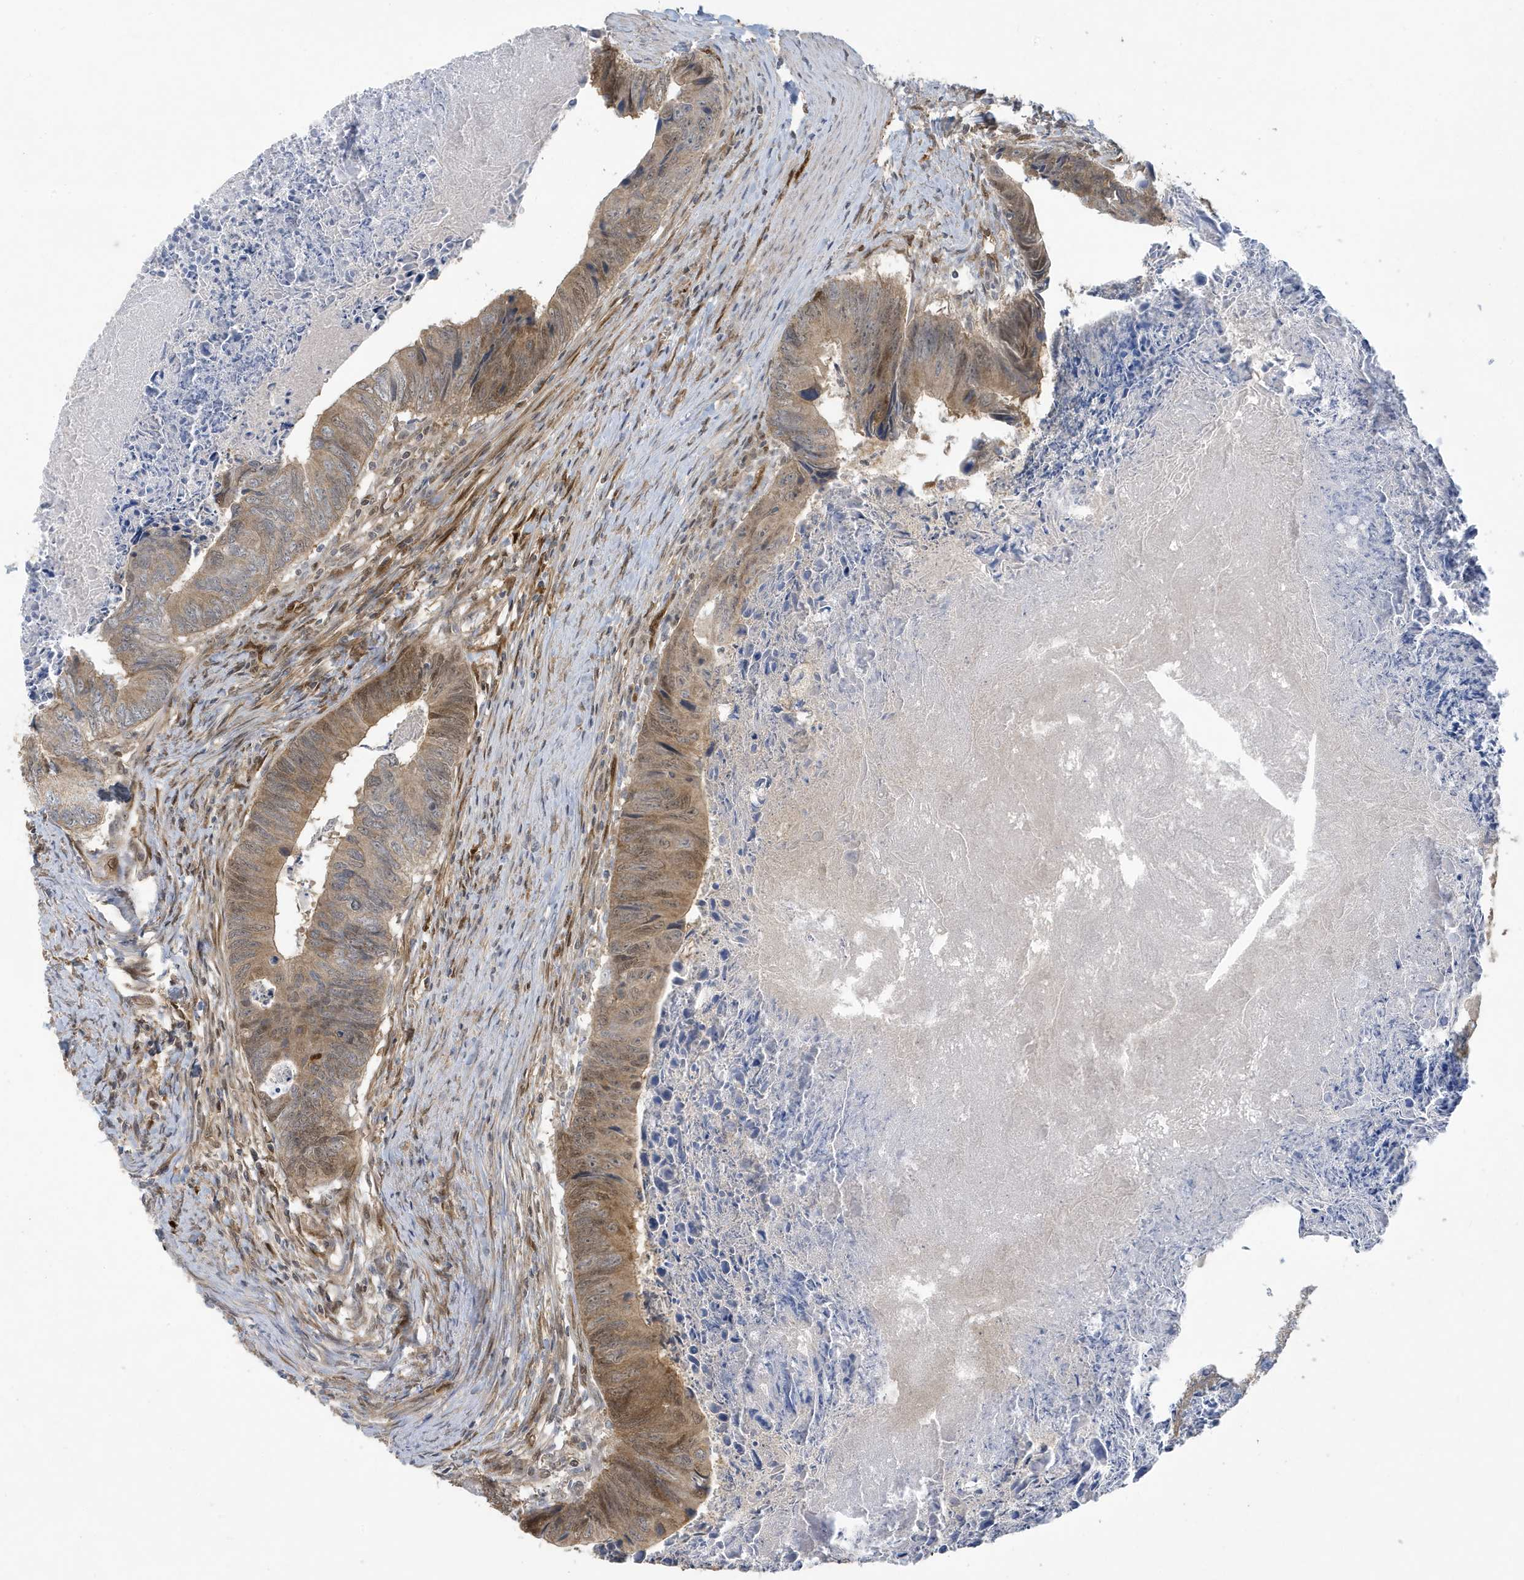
{"staining": {"intensity": "moderate", "quantity": "25%-75%", "location": "cytoplasmic/membranous"}, "tissue": "colorectal cancer", "cell_type": "Tumor cells", "image_type": "cancer", "snomed": [{"axis": "morphology", "description": "Adenocarcinoma, NOS"}, {"axis": "topography", "description": "Colon"}], "caption": "Immunohistochemistry of colorectal cancer (adenocarcinoma) shows medium levels of moderate cytoplasmic/membranous positivity in approximately 25%-75% of tumor cells. (Stains: DAB (3,3'-diaminobenzidine) in brown, nuclei in blue, Microscopy: brightfield microscopy at high magnification).", "gene": "NCOA7", "patient": {"sex": "female", "age": 67}}